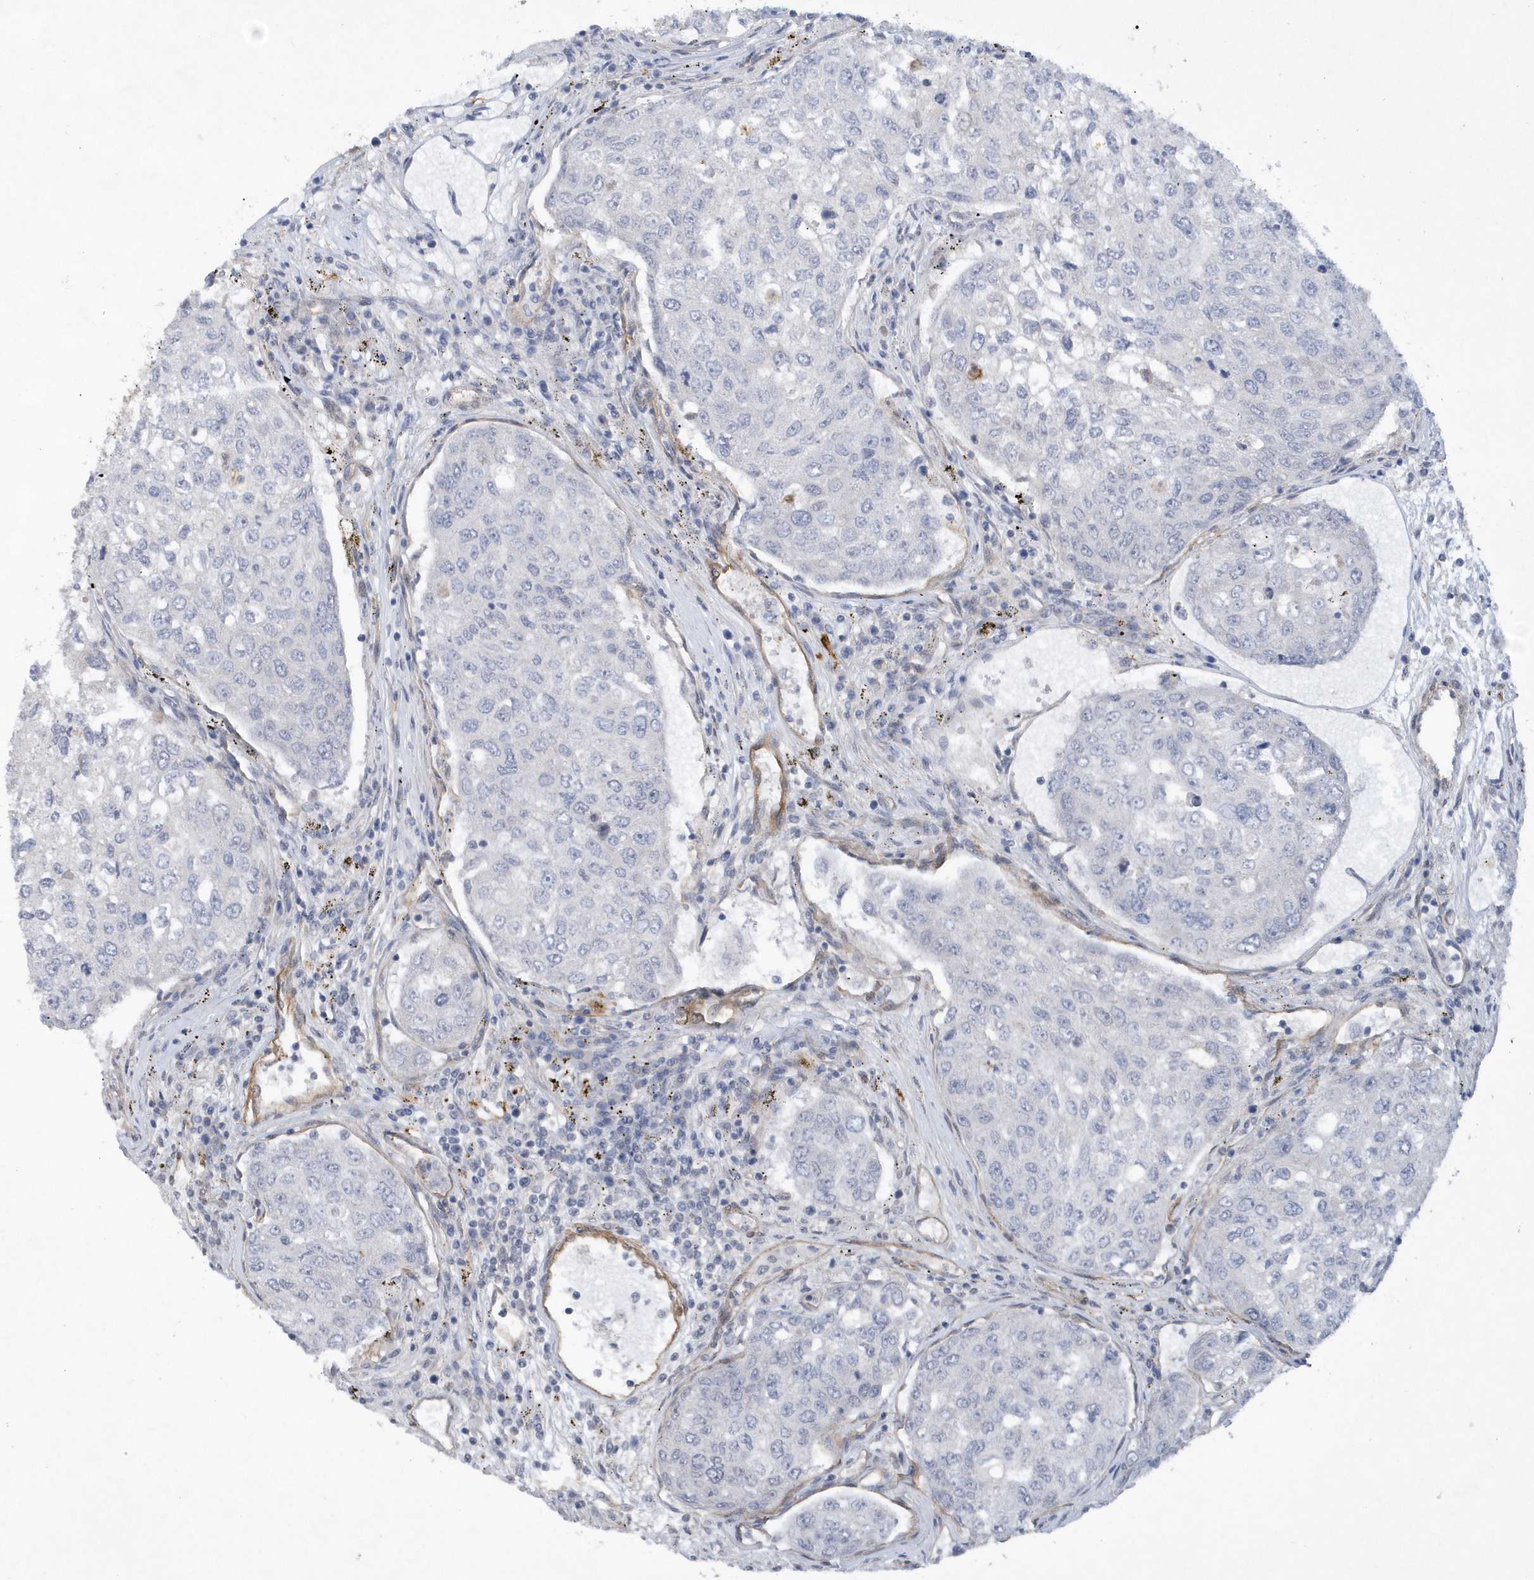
{"staining": {"intensity": "negative", "quantity": "none", "location": "none"}, "tissue": "urothelial cancer", "cell_type": "Tumor cells", "image_type": "cancer", "snomed": [{"axis": "morphology", "description": "Urothelial carcinoma, High grade"}, {"axis": "topography", "description": "Lymph node"}, {"axis": "topography", "description": "Urinary bladder"}], "caption": "This micrograph is of urothelial cancer stained with IHC to label a protein in brown with the nuclei are counter-stained blue. There is no positivity in tumor cells. (DAB immunohistochemistry (IHC), high magnification).", "gene": "RAI14", "patient": {"sex": "male", "age": 51}}